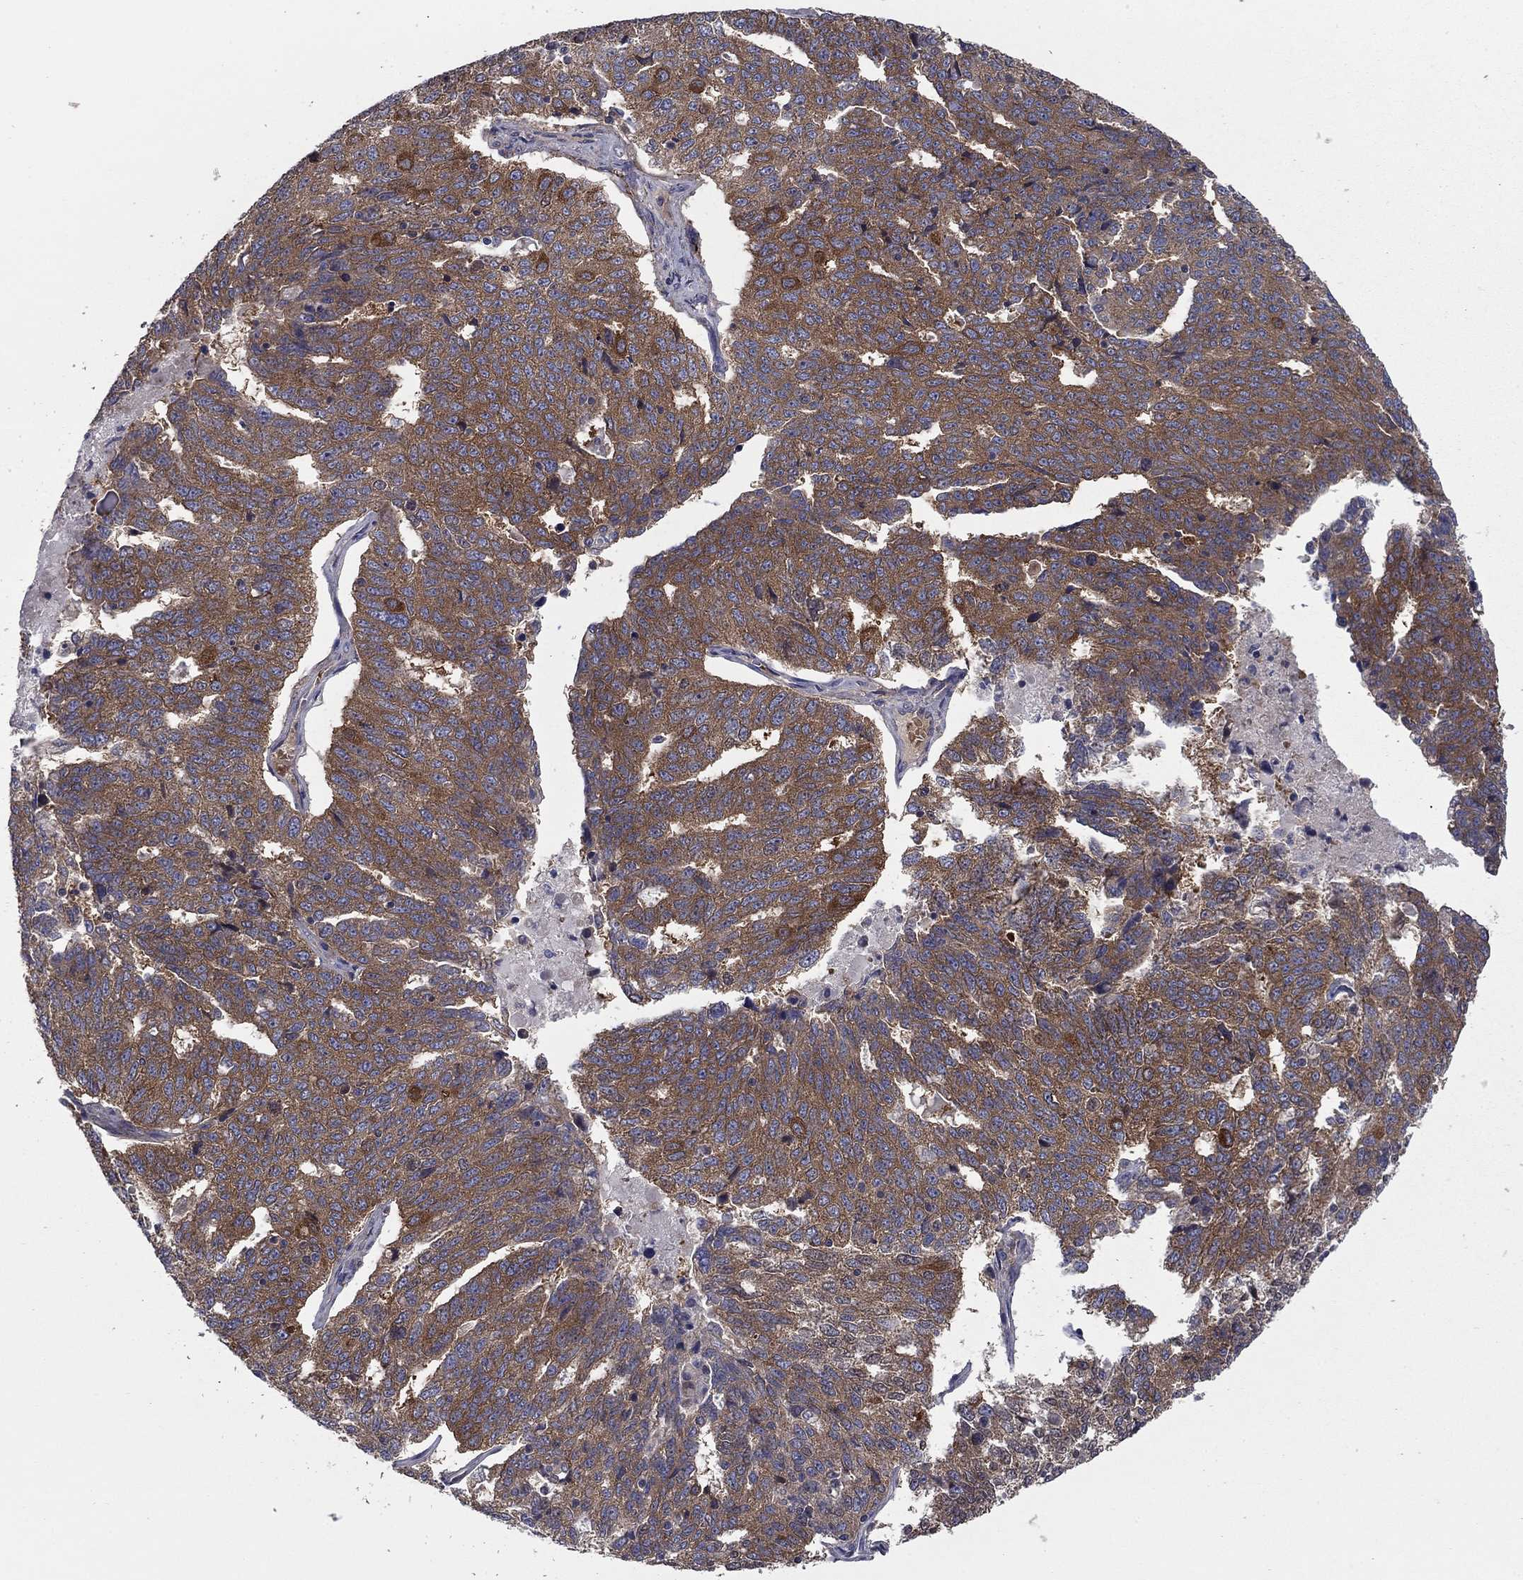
{"staining": {"intensity": "moderate", "quantity": ">75%", "location": "cytoplasmic/membranous"}, "tissue": "ovarian cancer", "cell_type": "Tumor cells", "image_type": "cancer", "snomed": [{"axis": "morphology", "description": "Cystadenocarcinoma, serous, NOS"}, {"axis": "topography", "description": "Ovary"}], "caption": "Serous cystadenocarcinoma (ovarian) stained for a protein (brown) demonstrates moderate cytoplasmic/membranous positive expression in approximately >75% of tumor cells.", "gene": "RNF123", "patient": {"sex": "female", "age": 71}}